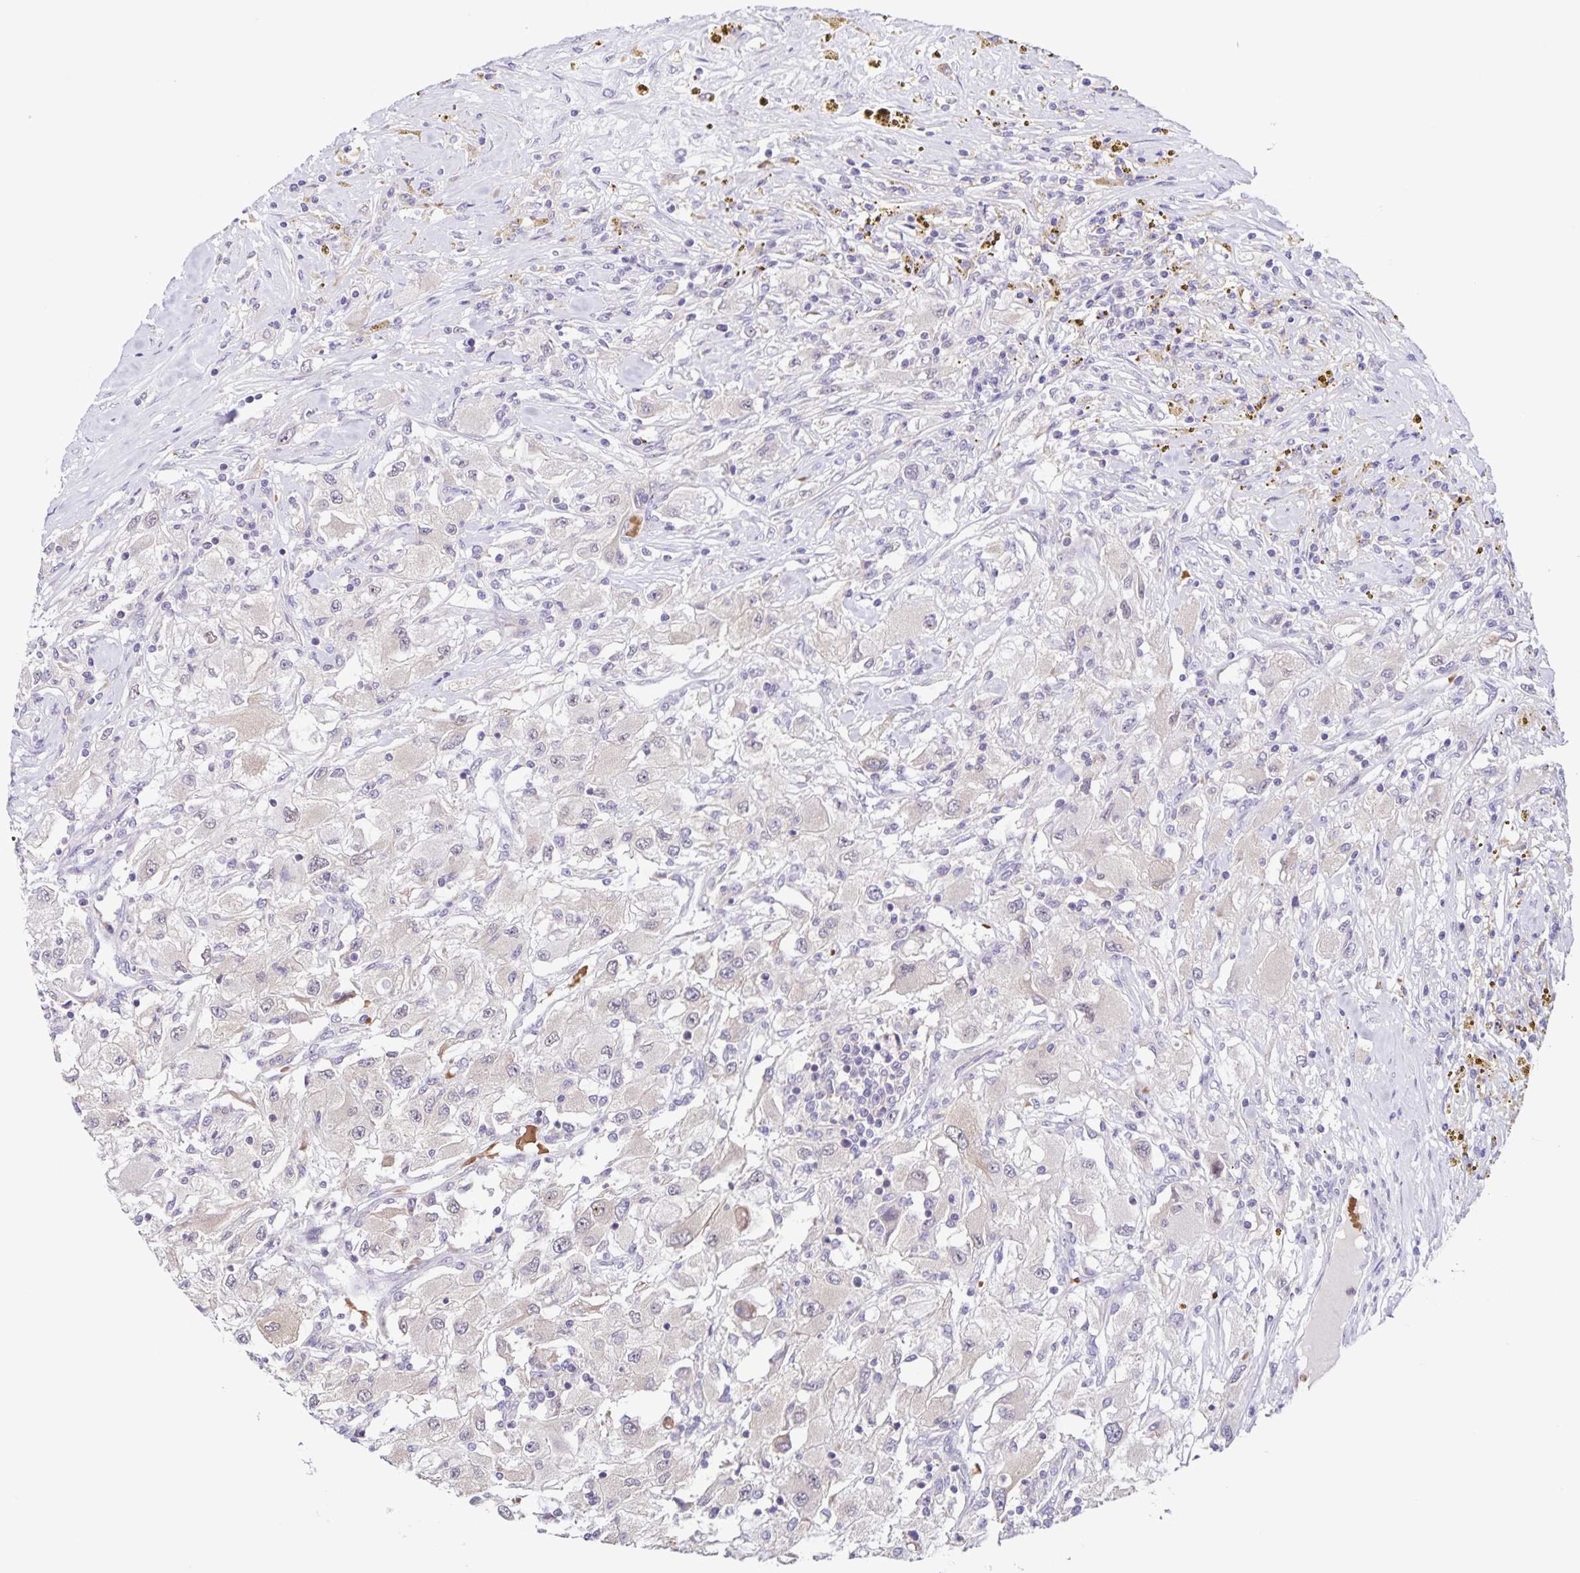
{"staining": {"intensity": "negative", "quantity": "none", "location": "none"}, "tissue": "renal cancer", "cell_type": "Tumor cells", "image_type": "cancer", "snomed": [{"axis": "morphology", "description": "Adenocarcinoma, NOS"}, {"axis": "topography", "description": "Kidney"}], "caption": "Renal cancer was stained to show a protein in brown. There is no significant expression in tumor cells.", "gene": "STPG4", "patient": {"sex": "female", "age": 67}}